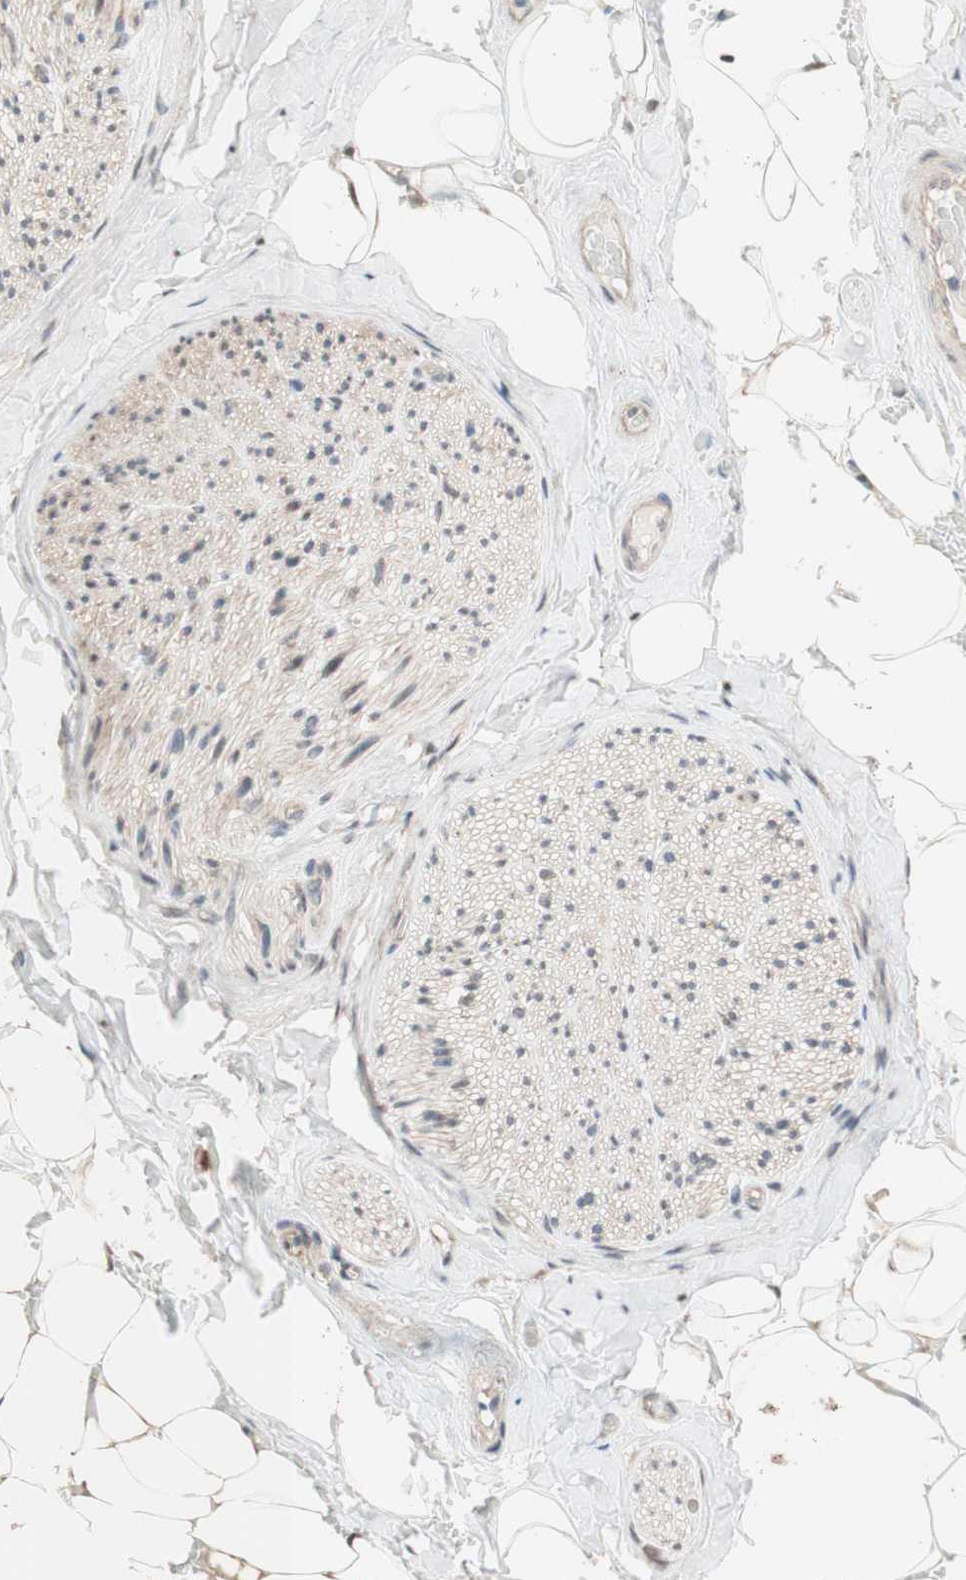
{"staining": {"intensity": "weak", "quantity": ">75%", "location": "cytoplasmic/membranous"}, "tissue": "adipose tissue", "cell_type": "Adipocytes", "image_type": "normal", "snomed": [{"axis": "morphology", "description": "Normal tissue, NOS"}, {"axis": "topography", "description": "Peripheral nerve tissue"}], "caption": "DAB (3,3'-diaminobenzidine) immunohistochemical staining of benign human adipose tissue exhibits weak cytoplasmic/membranous protein expression in about >75% of adipocytes.", "gene": "CCNC", "patient": {"sex": "male", "age": 70}}